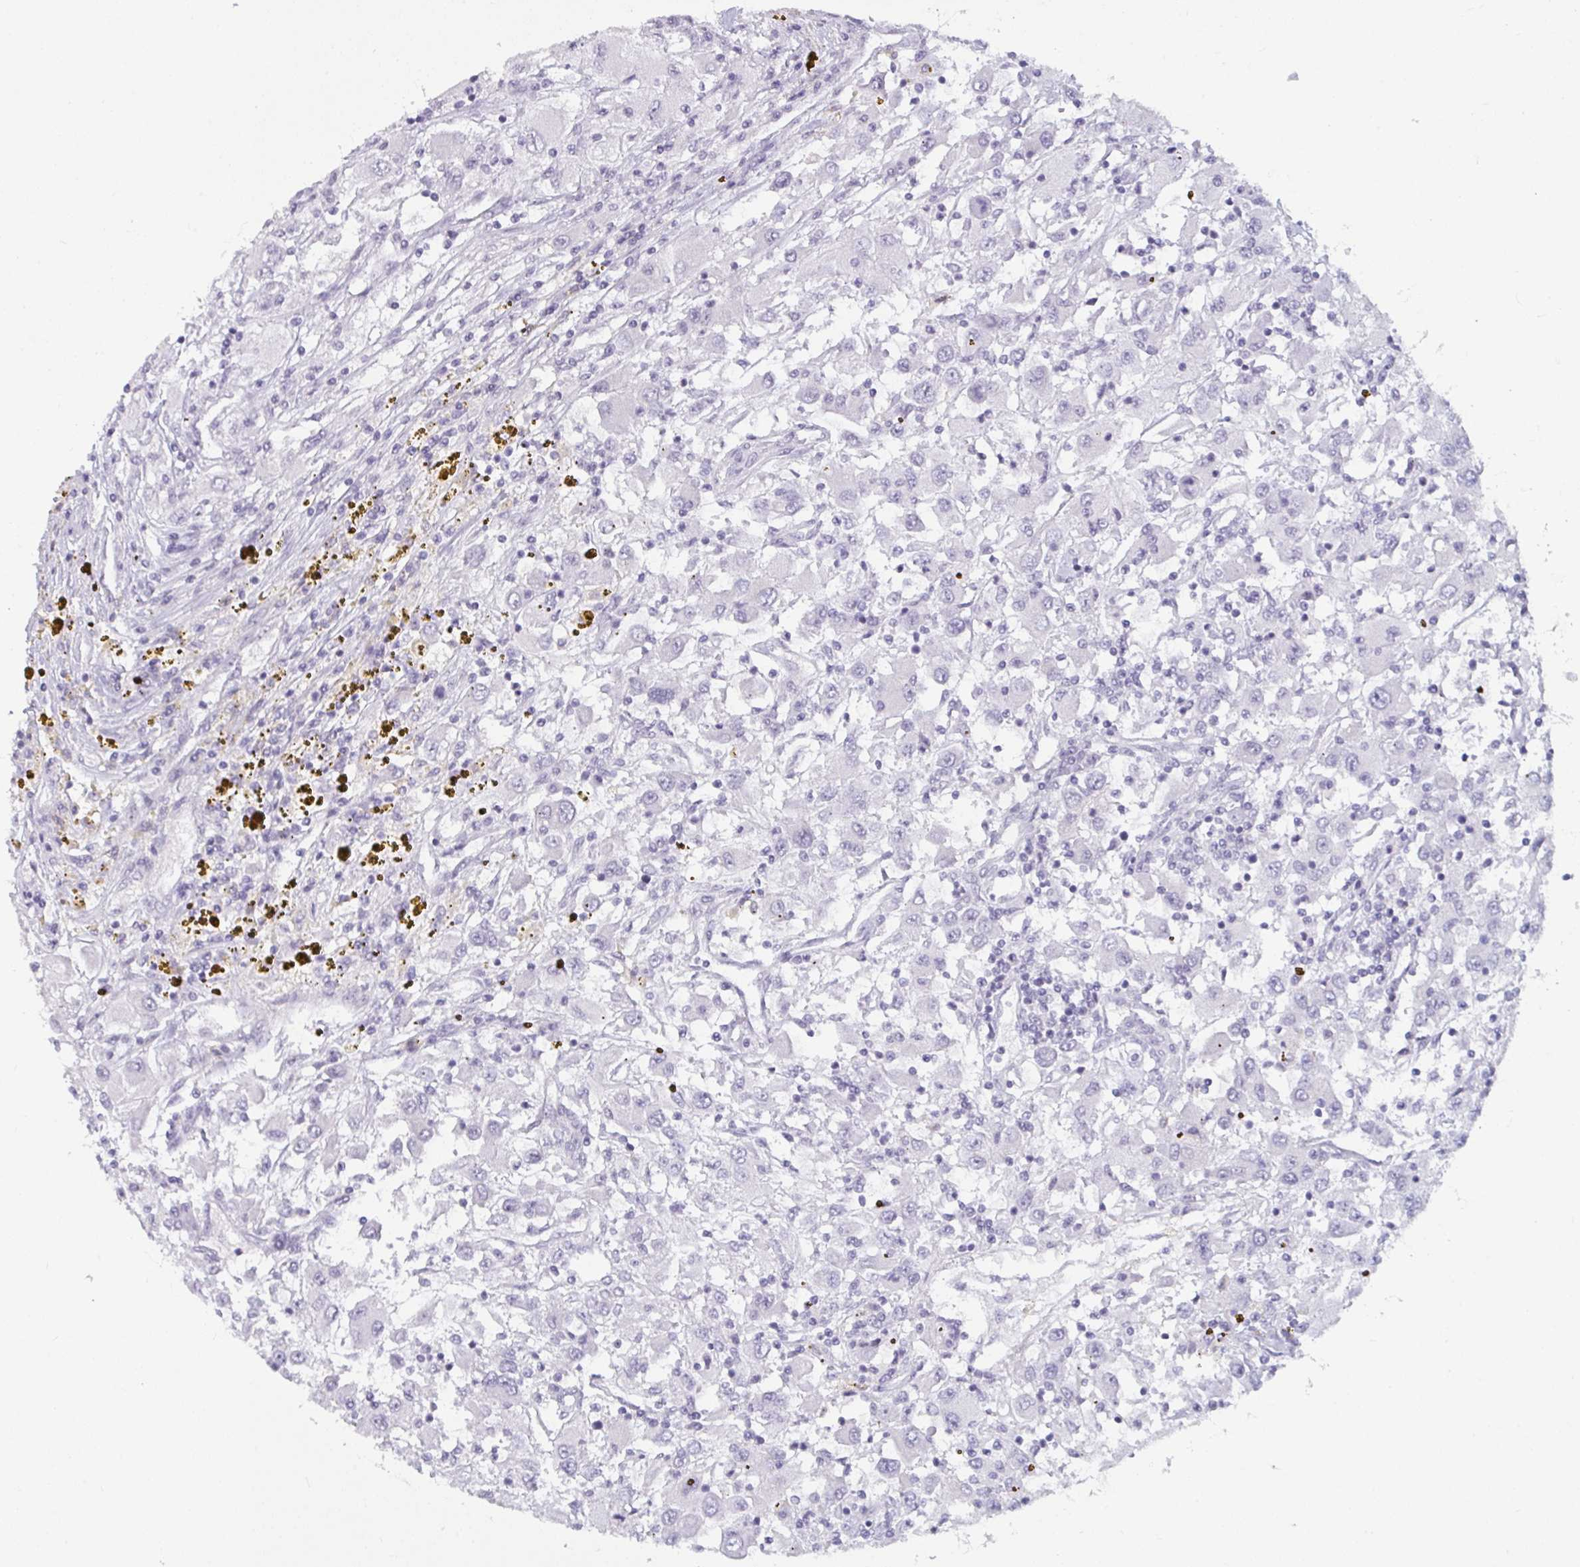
{"staining": {"intensity": "negative", "quantity": "none", "location": "none"}, "tissue": "renal cancer", "cell_type": "Tumor cells", "image_type": "cancer", "snomed": [{"axis": "morphology", "description": "Adenocarcinoma, NOS"}, {"axis": "topography", "description": "Kidney"}], "caption": "Tumor cells are negative for protein expression in human renal adenocarcinoma.", "gene": "TBC1D4", "patient": {"sex": "female", "age": 67}}